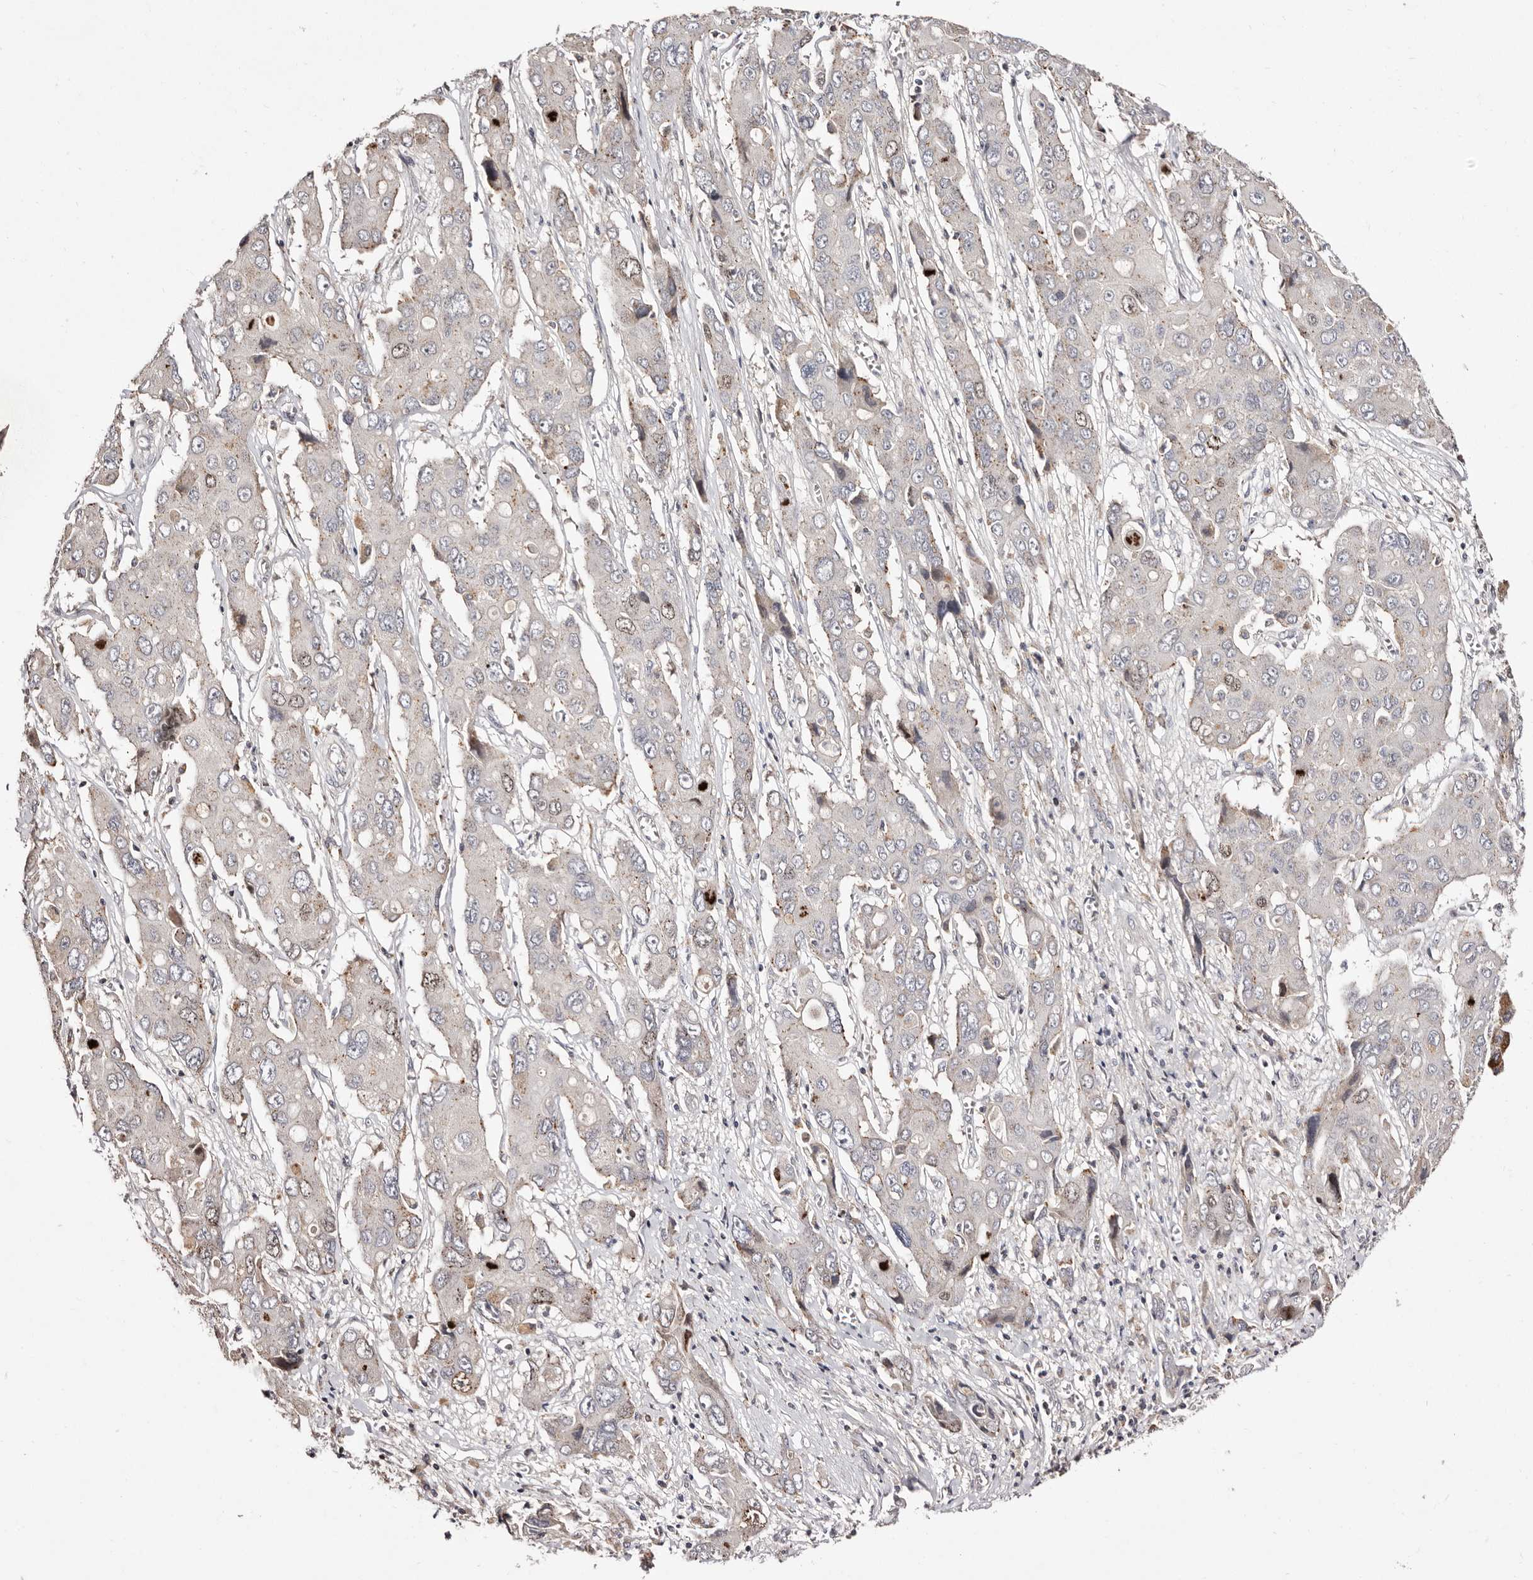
{"staining": {"intensity": "weak", "quantity": "<25%", "location": "nuclear"}, "tissue": "liver cancer", "cell_type": "Tumor cells", "image_type": "cancer", "snomed": [{"axis": "morphology", "description": "Cholangiocarcinoma"}, {"axis": "topography", "description": "Liver"}], "caption": "DAB immunohistochemical staining of liver cancer exhibits no significant positivity in tumor cells.", "gene": "CDCA8", "patient": {"sex": "male", "age": 67}}